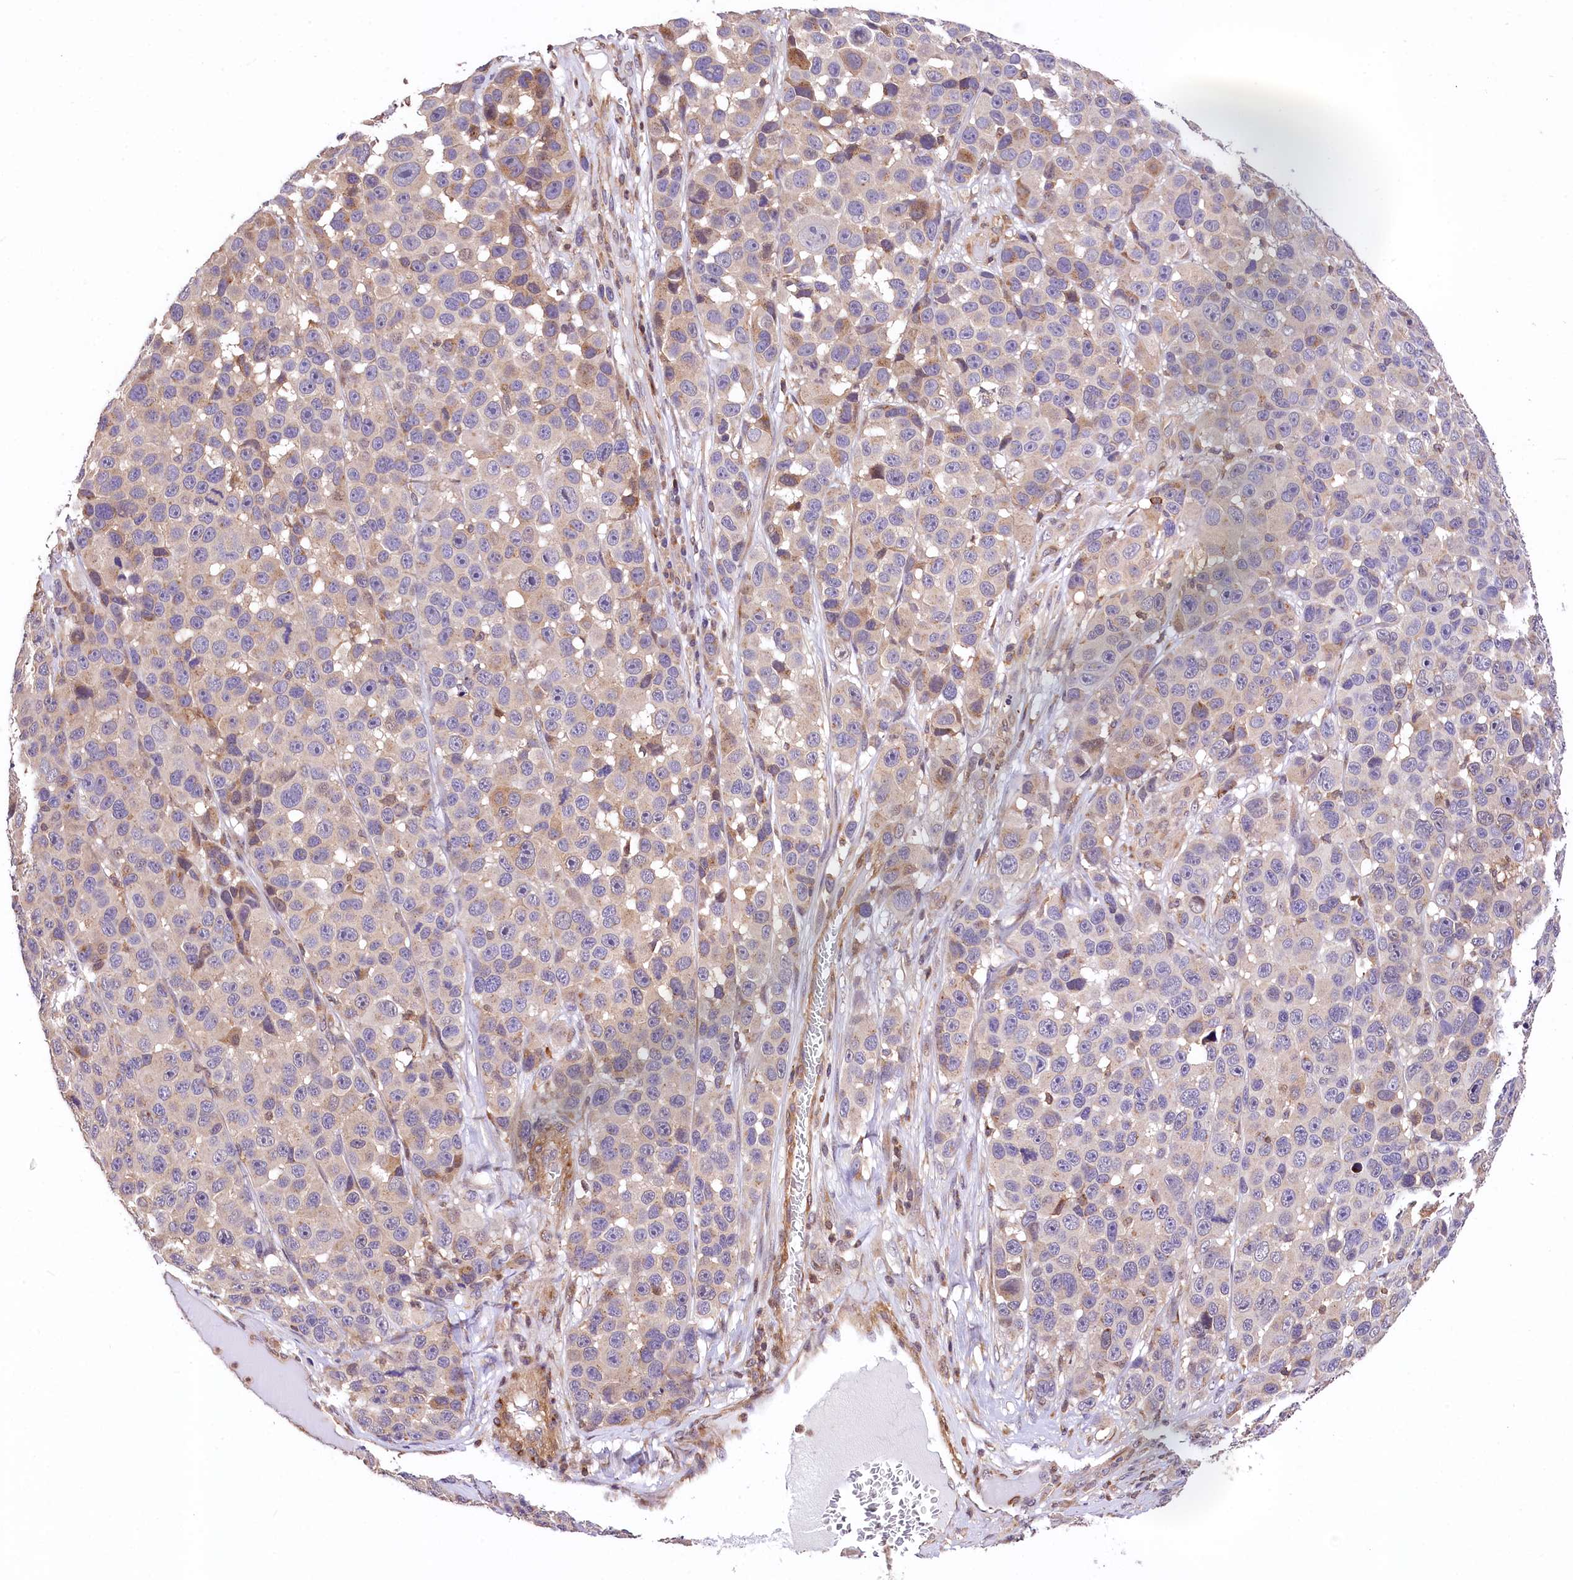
{"staining": {"intensity": "moderate", "quantity": "<25%", "location": "cytoplasmic/membranous"}, "tissue": "melanoma", "cell_type": "Tumor cells", "image_type": "cancer", "snomed": [{"axis": "morphology", "description": "Malignant melanoma, NOS"}, {"axis": "topography", "description": "Skin"}], "caption": "DAB (3,3'-diaminobenzidine) immunohistochemical staining of malignant melanoma reveals moderate cytoplasmic/membranous protein positivity in approximately <25% of tumor cells.", "gene": "CHORDC1", "patient": {"sex": "male", "age": 53}}